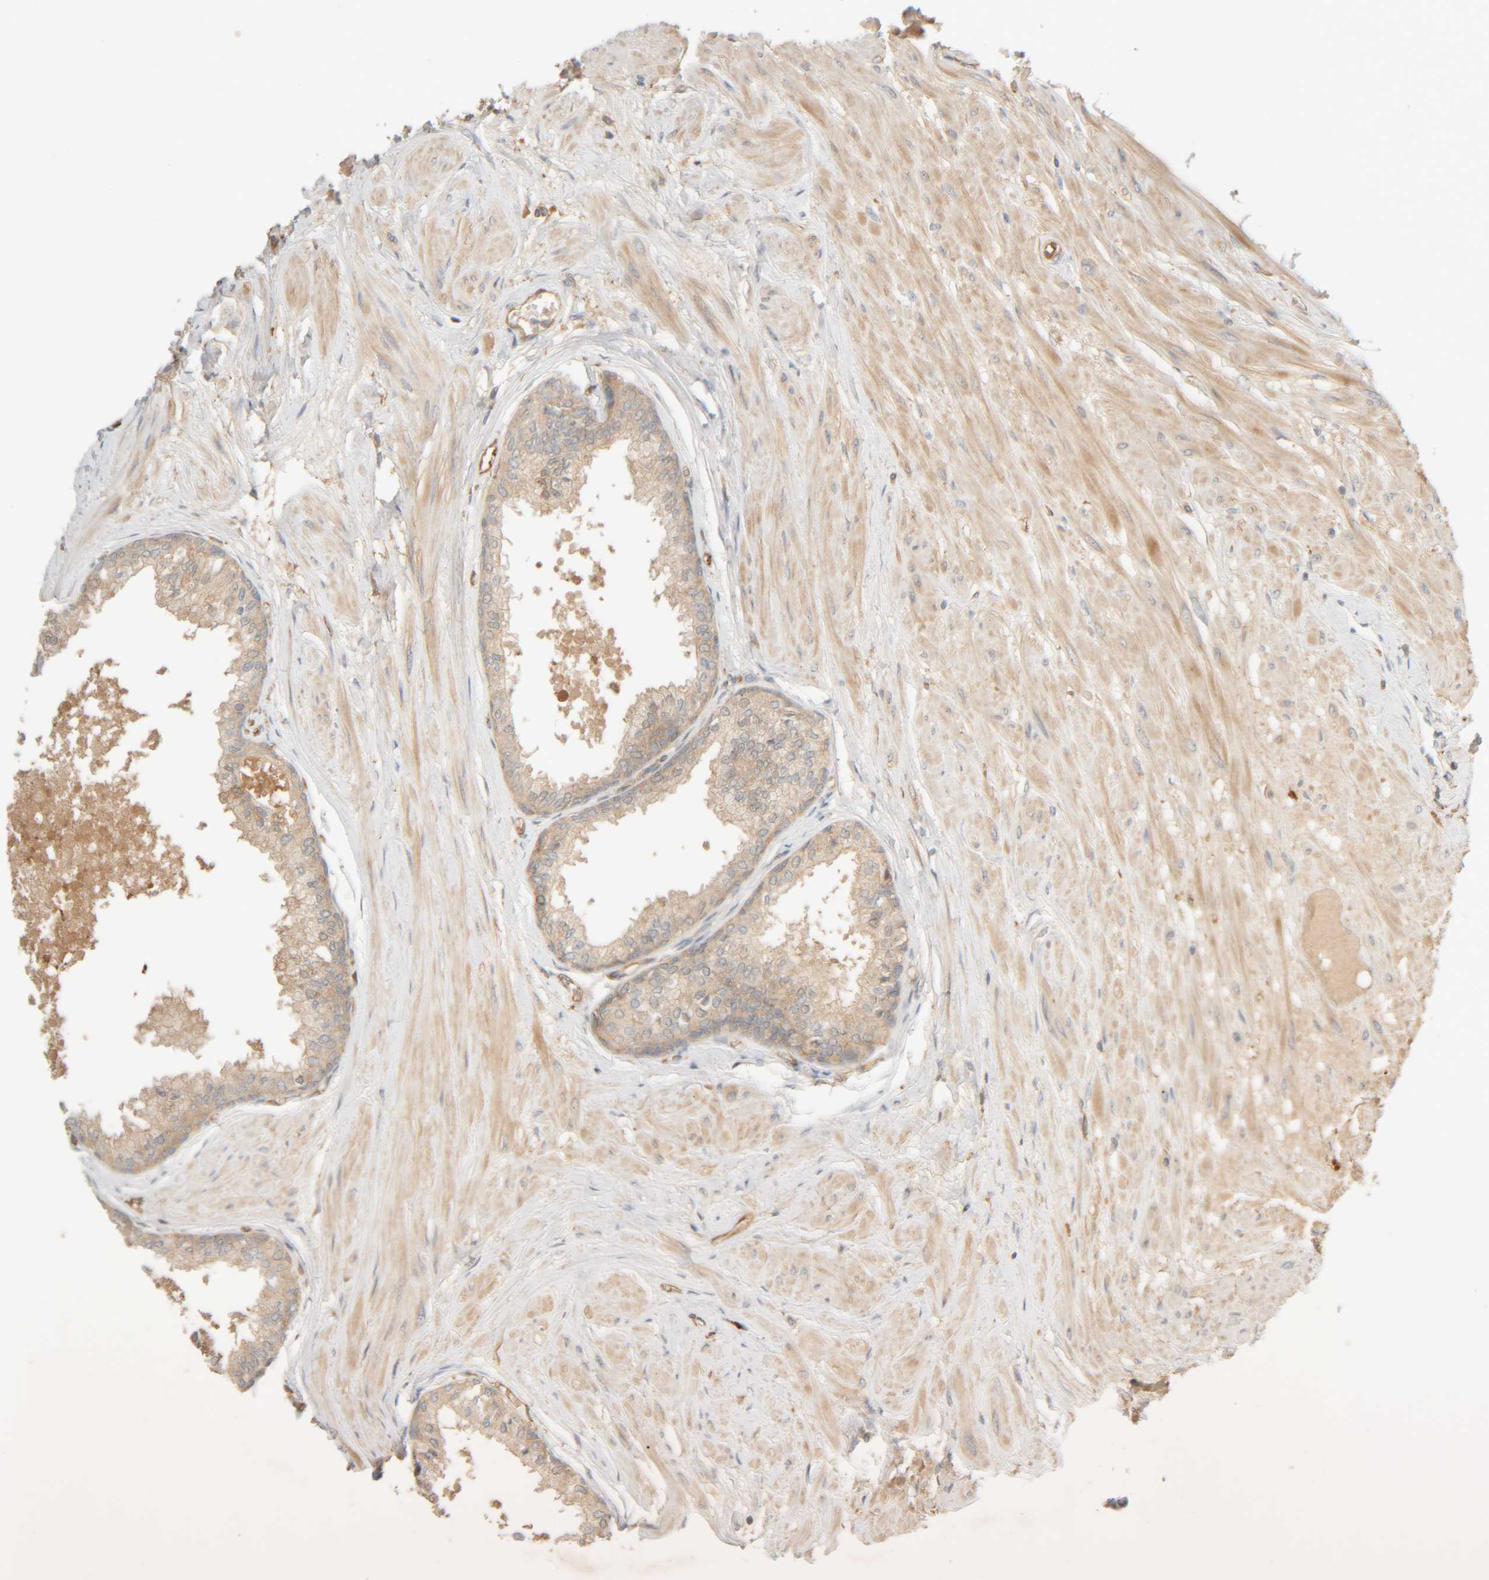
{"staining": {"intensity": "moderate", "quantity": ">75%", "location": "cytoplasmic/membranous"}, "tissue": "seminal vesicle", "cell_type": "Glandular cells", "image_type": "normal", "snomed": [{"axis": "morphology", "description": "Normal tissue, NOS"}, {"axis": "topography", "description": "Prostate"}, {"axis": "topography", "description": "Seminal veicle"}], "caption": "Seminal vesicle stained with DAB (3,3'-diaminobenzidine) IHC shows medium levels of moderate cytoplasmic/membranous staining in approximately >75% of glandular cells.", "gene": "TMEM192", "patient": {"sex": "male", "age": 60}}